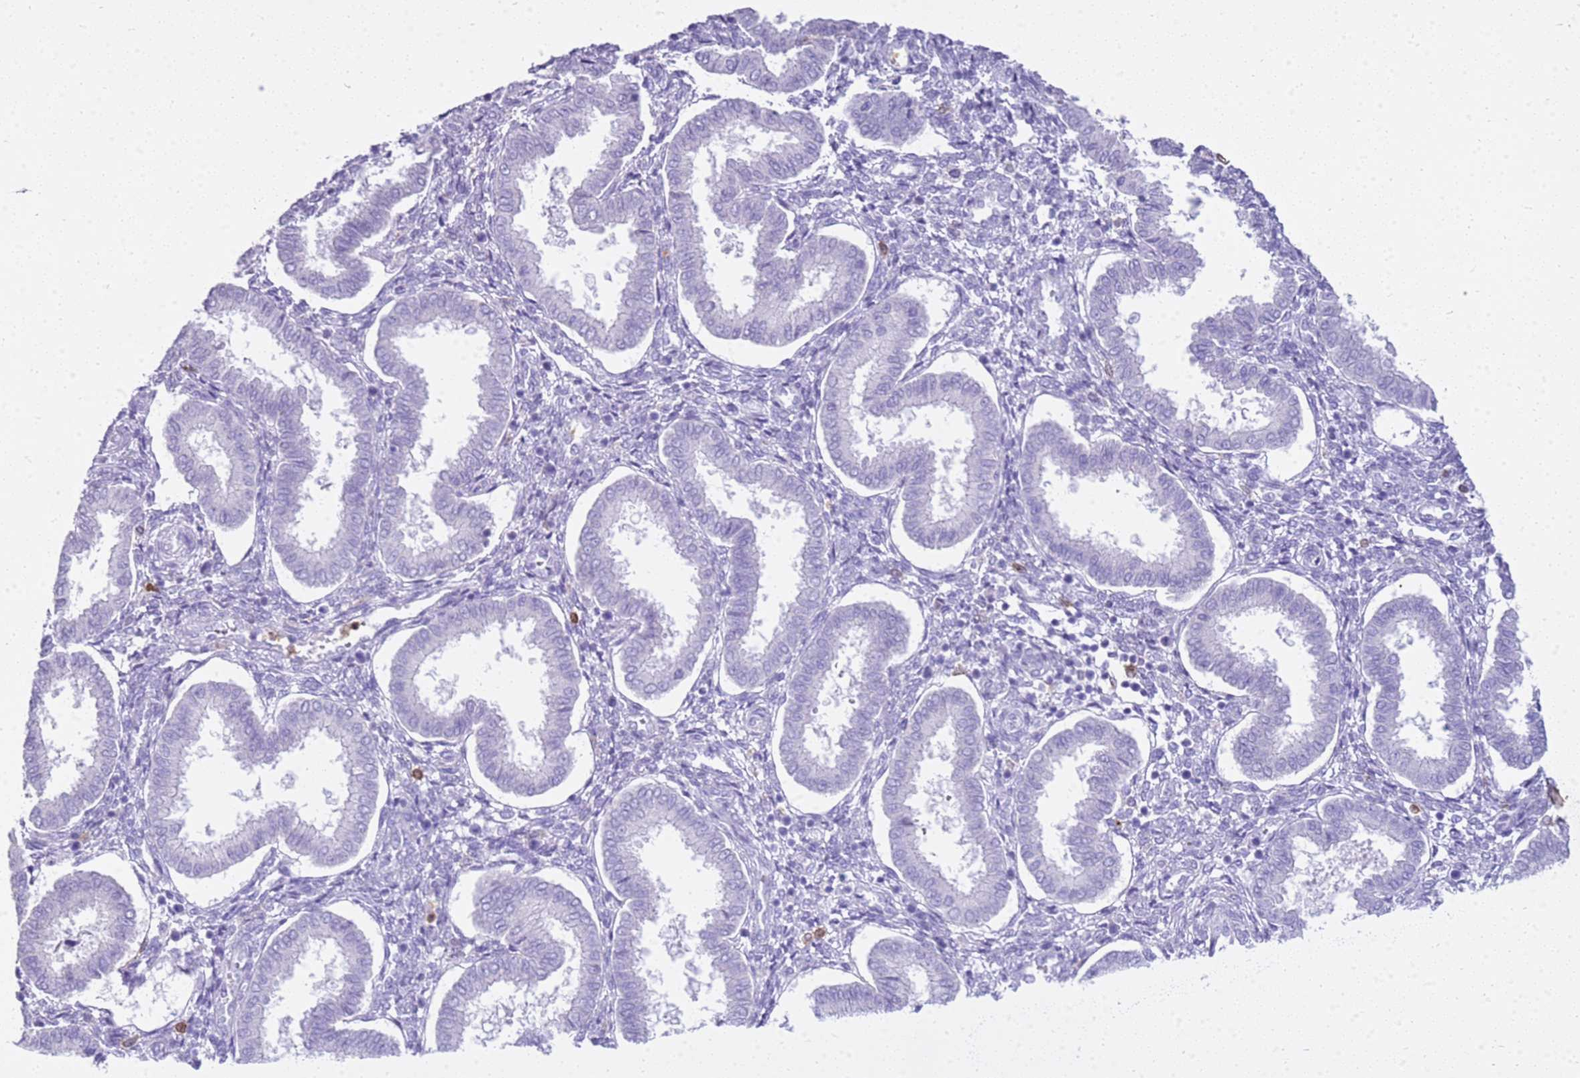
{"staining": {"intensity": "negative", "quantity": "none", "location": "none"}, "tissue": "endometrium", "cell_type": "Cells in endometrial stroma", "image_type": "normal", "snomed": [{"axis": "morphology", "description": "Normal tissue, NOS"}, {"axis": "topography", "description": "Endometrium"}], "caption": "High power microscopy micrograph of an immunohistochemistry (IHC) micrograph of unremarkable endometrium, revealing no significant expression in cells in endometrial stroma.", "gene": "CSTA", "patient": {"sex": "female", "age": 24}}